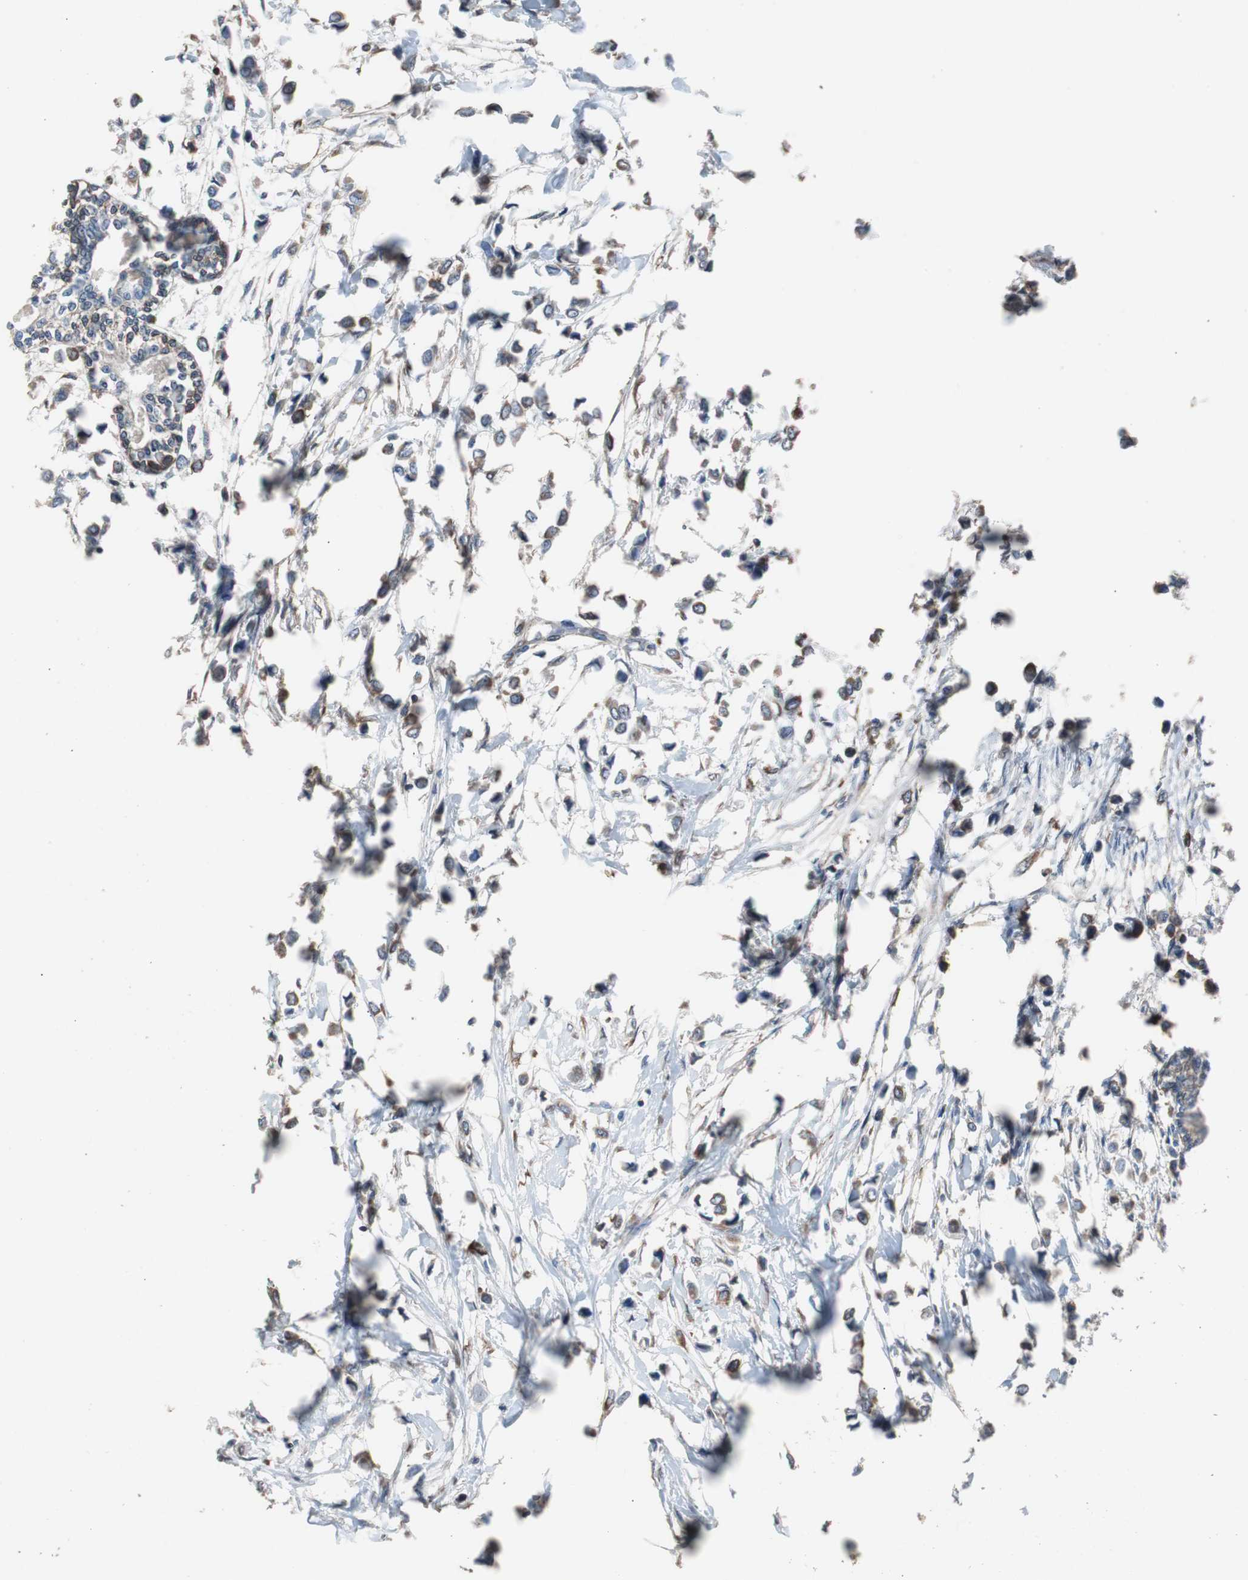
{"staining": {"intensity": "moderate", "quantity": ">75%", "location": "cytoplasmic/membranous"}, "tissue": "breast cancer", "cell_type": "Tumor cells", "image_type": "cancer", "snomed": [{"axis": "morphology", "description": "Lobular carcinoma"}, {"axis": "topography", "description": "Breast"}], "caption": "Immunohistochemical staining of breast lobular carcinoma displays medium levels of moderate cytoplasmic/membranous protein expression in about >75% of tumor cells.", "gene": "PBXIP1", "patient": {"sex": "female", "age": 51}}